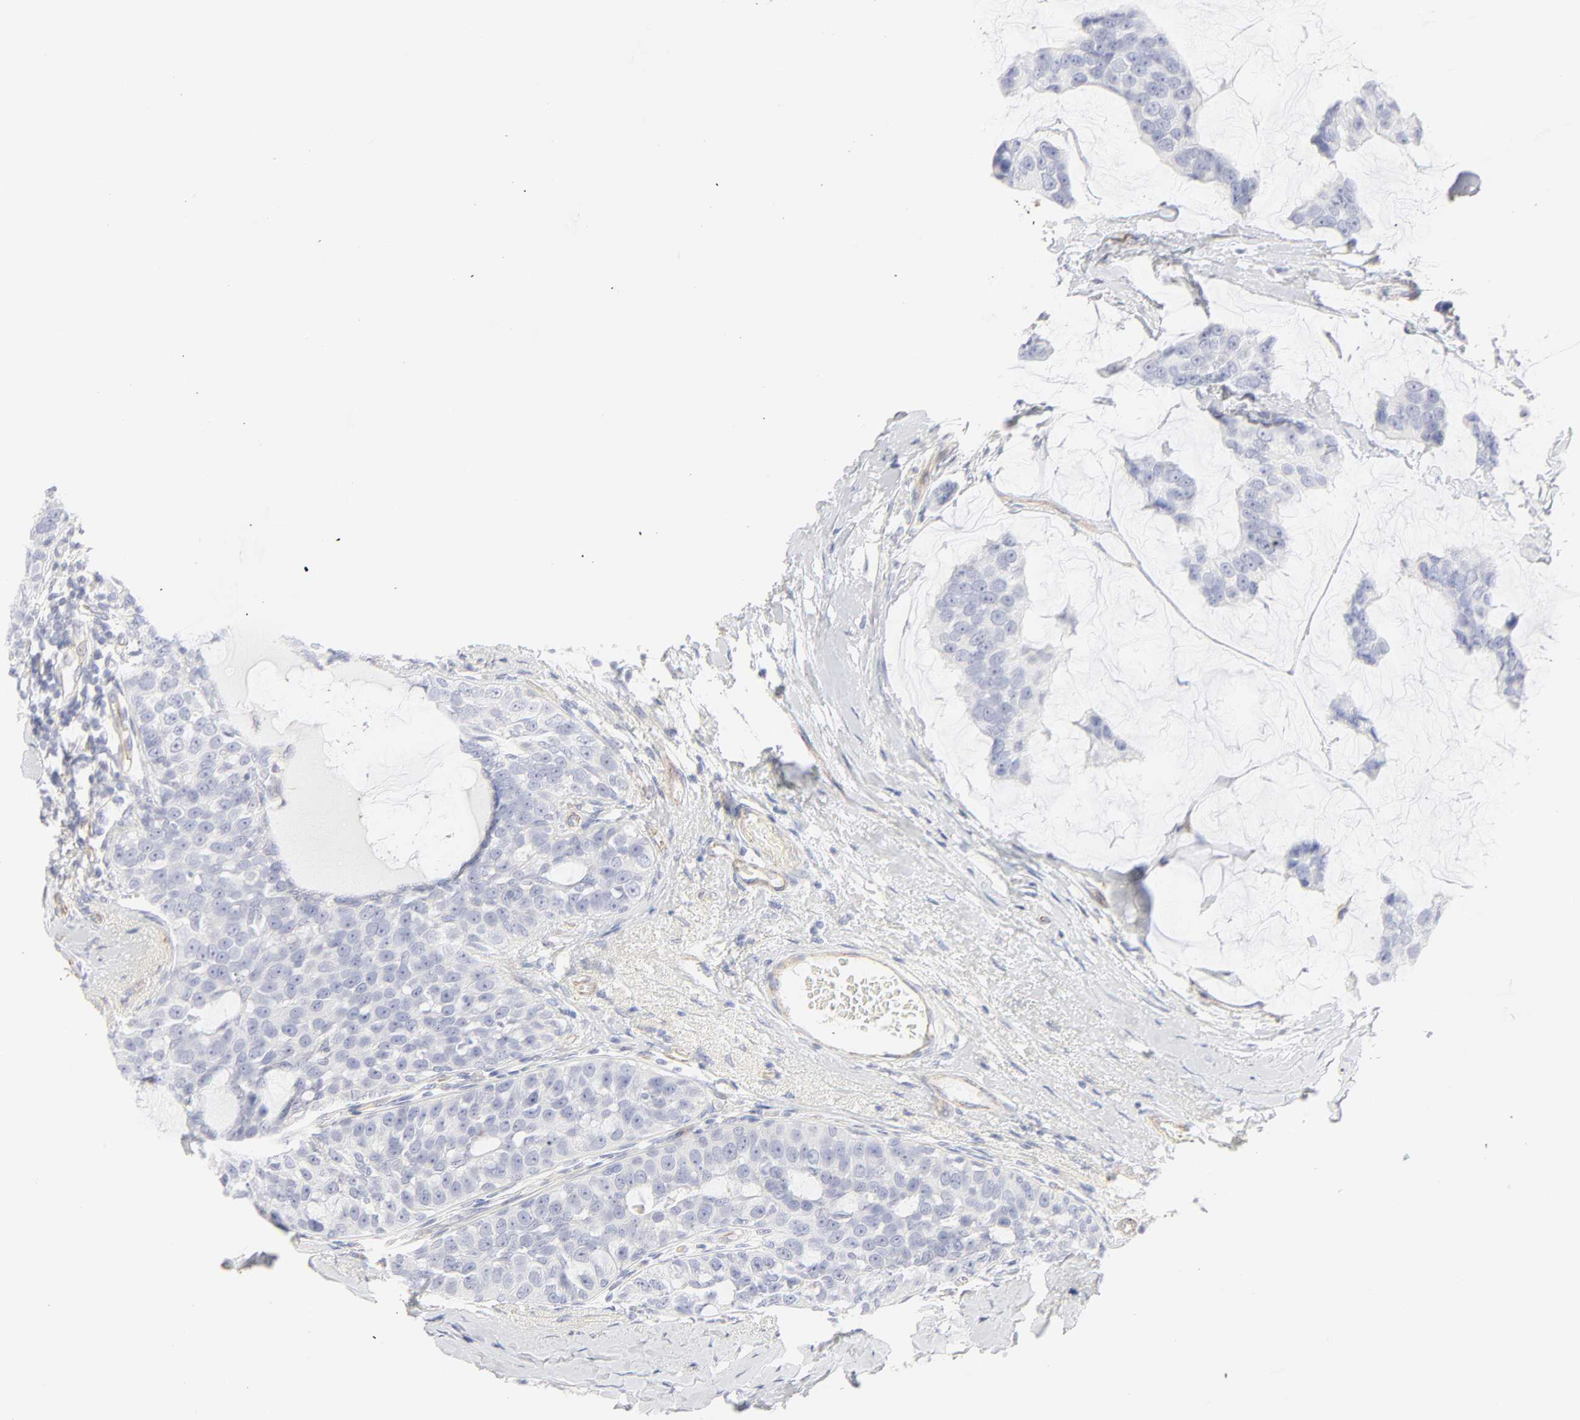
{"staining": {"intensity": "negative", "quantity": "none", "location": "none"}, "tissue": "breast cancer", "cell_type": "Tumor cells", "image_type": "cancer", "snomed": [{"axis": "morphology", "description": "Normal tissue, NOS"}, {"axis": "morphology", "description": "Duct carcinoma"}, {"axis": "topography", "description": "Breast"}], "caption": "Immunohistochemistry (IHC) micrograph of breast cancer stained for a protein (brown), which reveals no expression in tumor cells.", "gene": "ITGA5", "patient": {"sex": "female", "age": 50}}